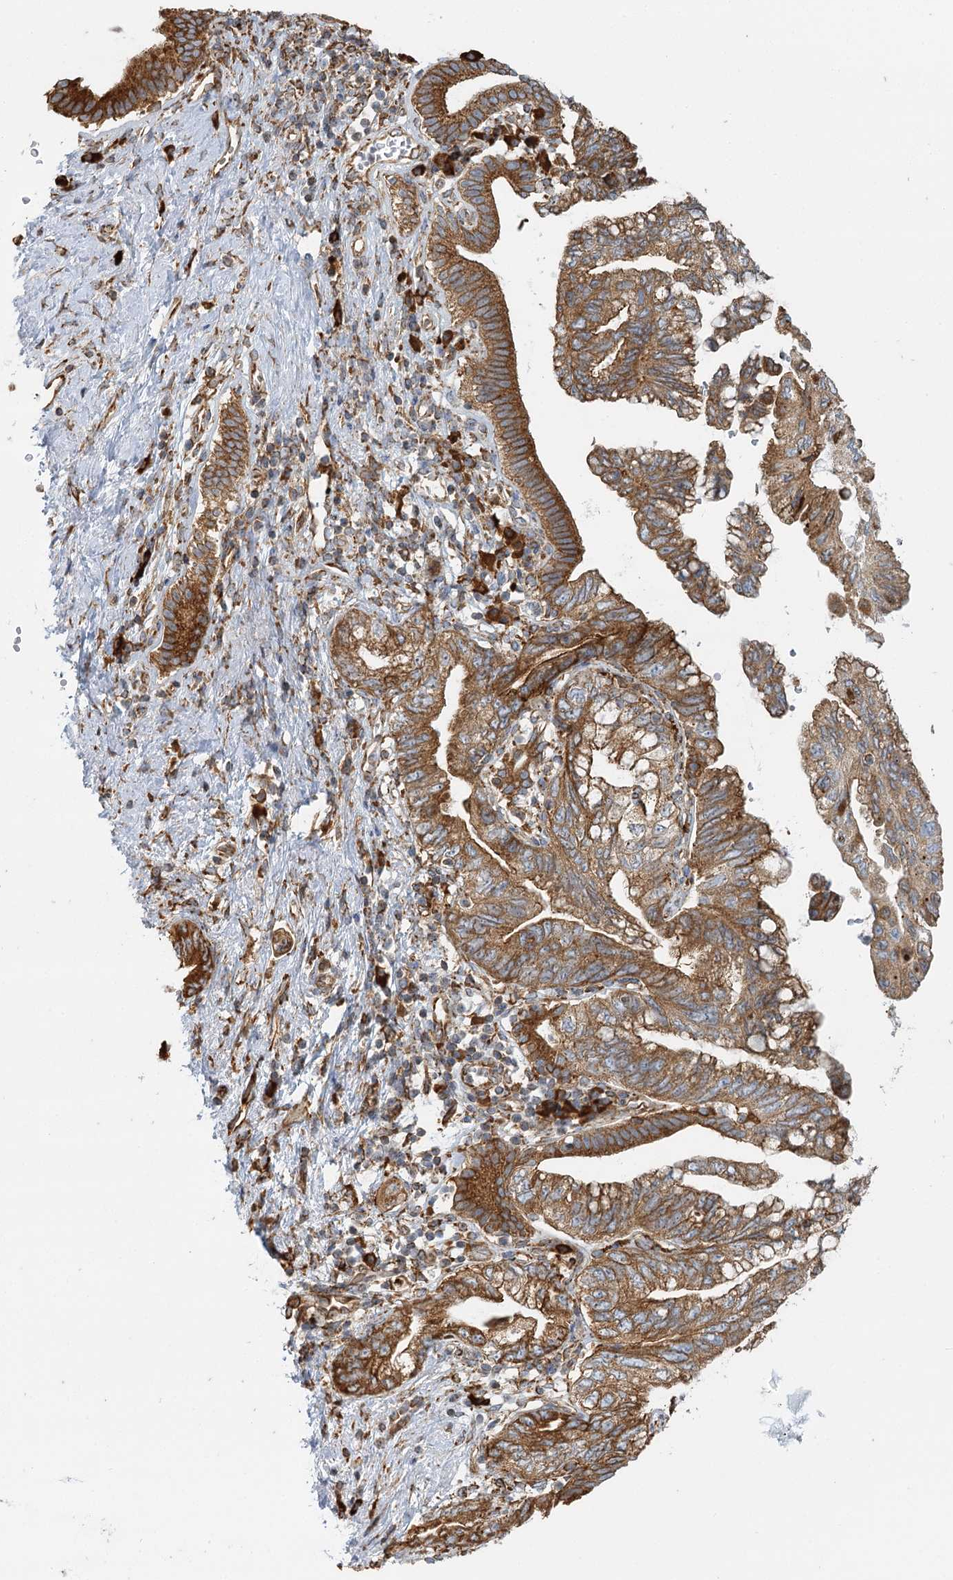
{"staining": {"intensity": "moderate", "quantity": ">75%", "location": "cytoplasmic/membranous"}, "tissue": "pancreatic cancer", "cell_type": "Tumor cells", "image_type": "cancer", "snomed": [{"axis": "morphology", "description": "Adenocarcinoma, NOS"}, {"axis": "topography", "description": "Pancreas"}], "caption": "Human pancreatic cancer stained with a brown dye demonstrates moderate cytoplasmic/membranous positive expression in about >75% of tumor cells.", "gene": "TAS1R1", "patient": {"sex": "female", "age": 73}}